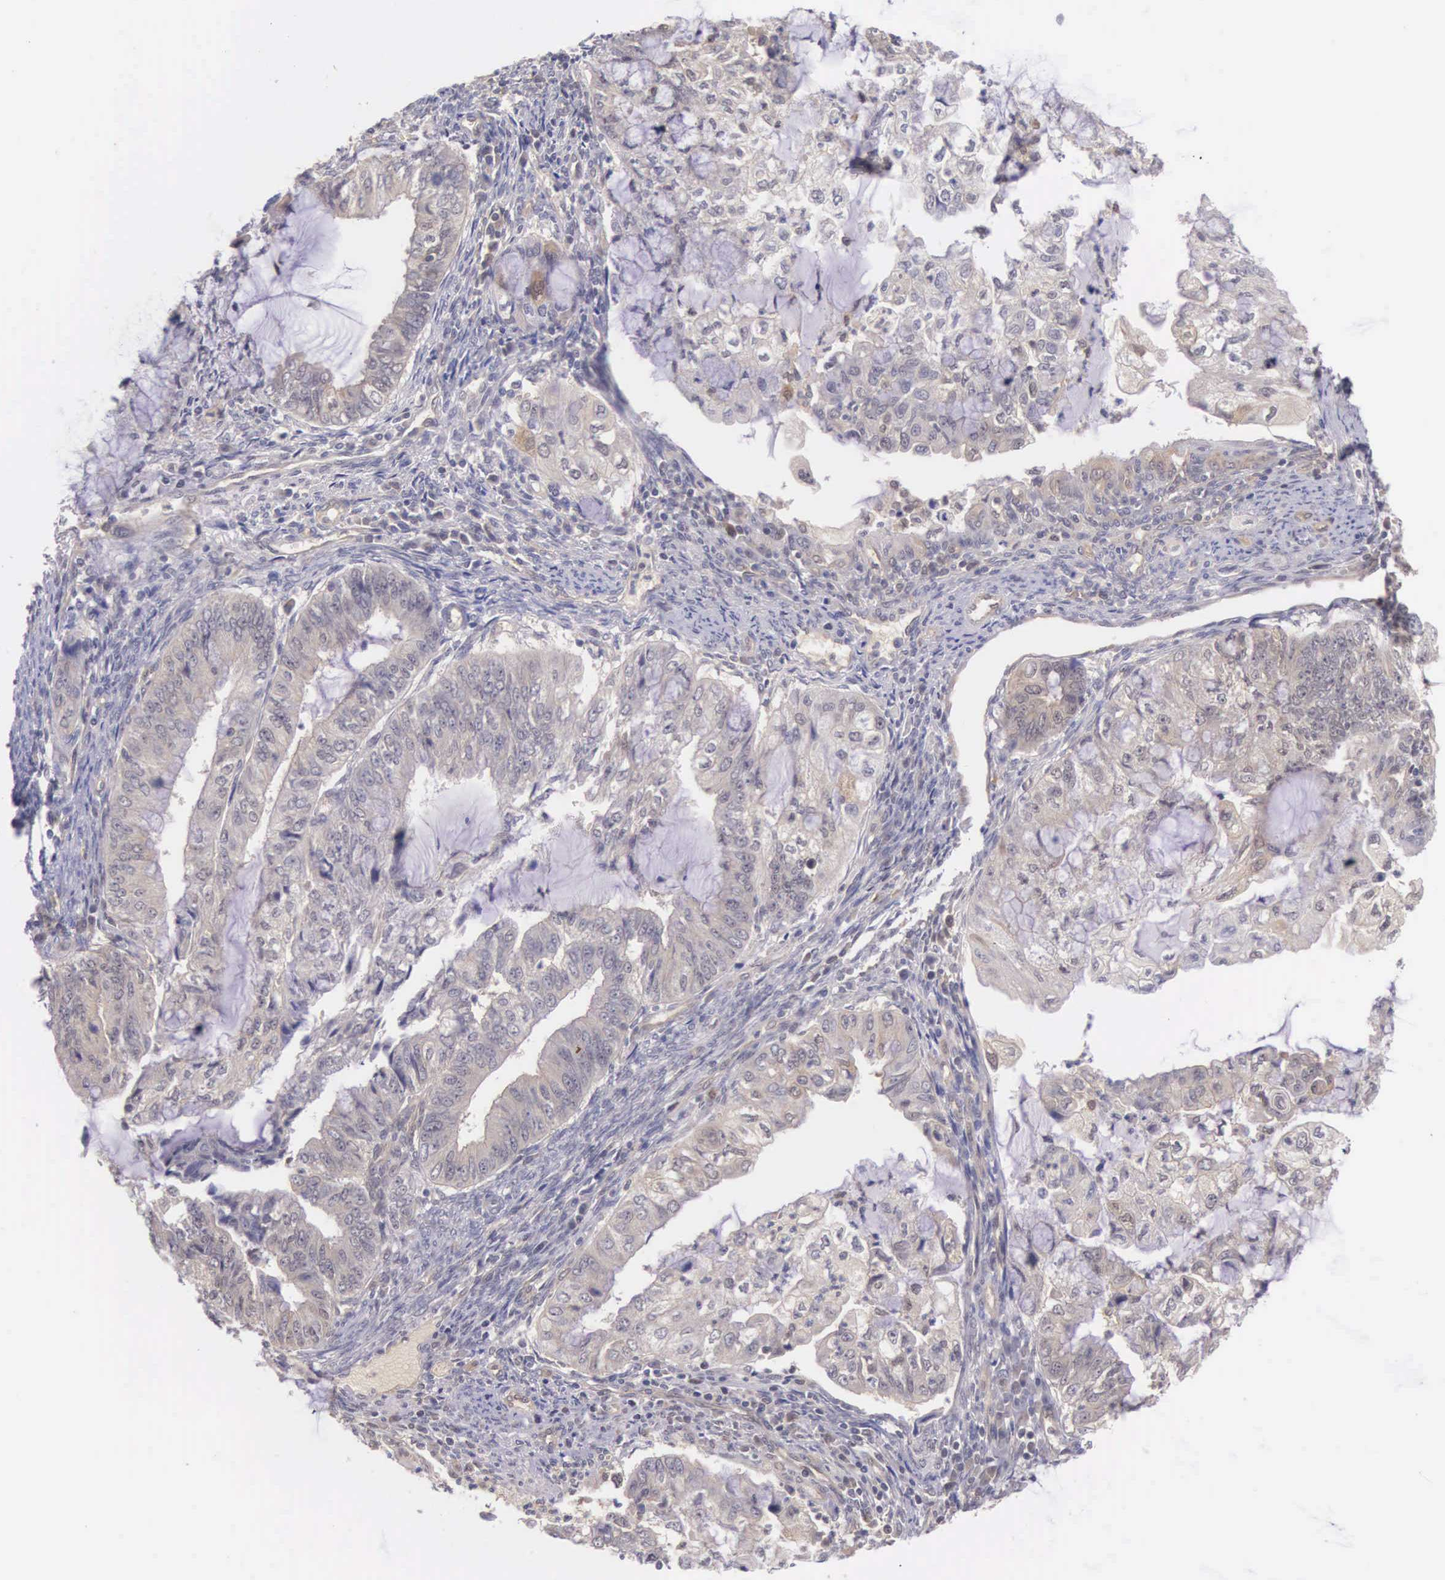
{"staining": {"intensity": "weak", "quantity": "<25%", "location": "cytoplasmic/membranous"}, "tissue": "endometrial cancer", "cell_type": "Tumor cells", "image_type": "cancer", "snomed": [{"axis": "morphology", "description": "Adenocarcinoma, NOS"}, {"axis": "topography", "description": "Endometrium"}], "caption": "Immunohistochemistry (IHC) photomicrograph of adenocarcinoma (endometrial) stained for a protein (brown), which displays no staining in tumor cells. The staining is performed using DAB (3,3'-diaminobenzidine) brown chromogen with nuclei counter-stained in using hematoxylin.", "gene": "IGBP1", "patient": {"sex": "female", "age": 75}}